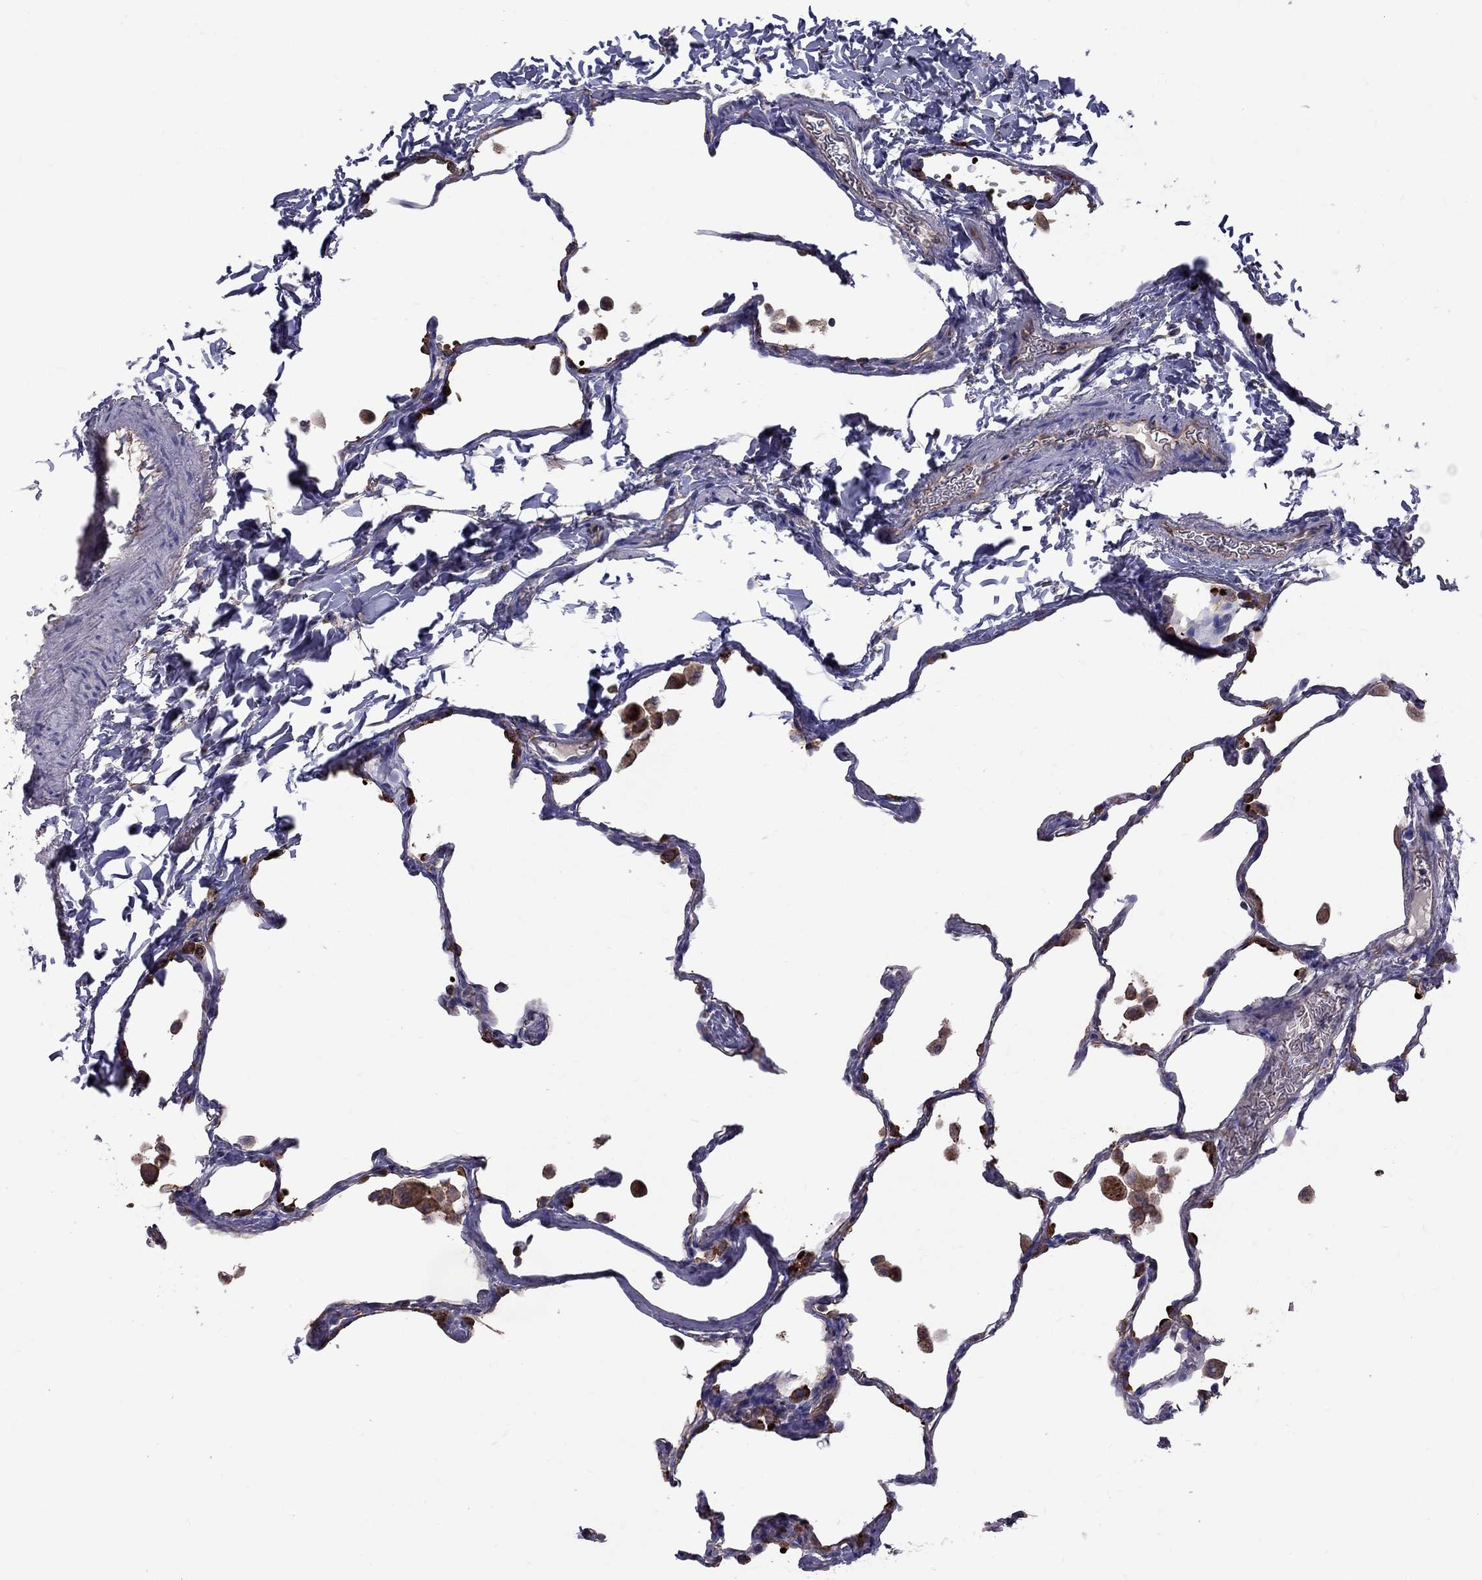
{"staining": {"intensity": "strong", "quantity": "<25%", "location": "cytoplasmic/membranous"}, "tissue": "lung", "cell_type": "Alveolar cells", "image_type": "normal", "snomed": [{"axis": "morphology", "description": "Normal tissue, NOS"}, {"axis": "topography", "description": "Lung"}], "caption": "Protein expression analysis of benign lung demonstrates strong cytoplasmic/membranous staining in approximately <25% of alveolar cells. Immunohistochemistry (ihc) stains the protein of interest in brown and the nuclei are stained blue.", "gene": "EIF4E3", "patient": {"sex": "female", "age": 47}}